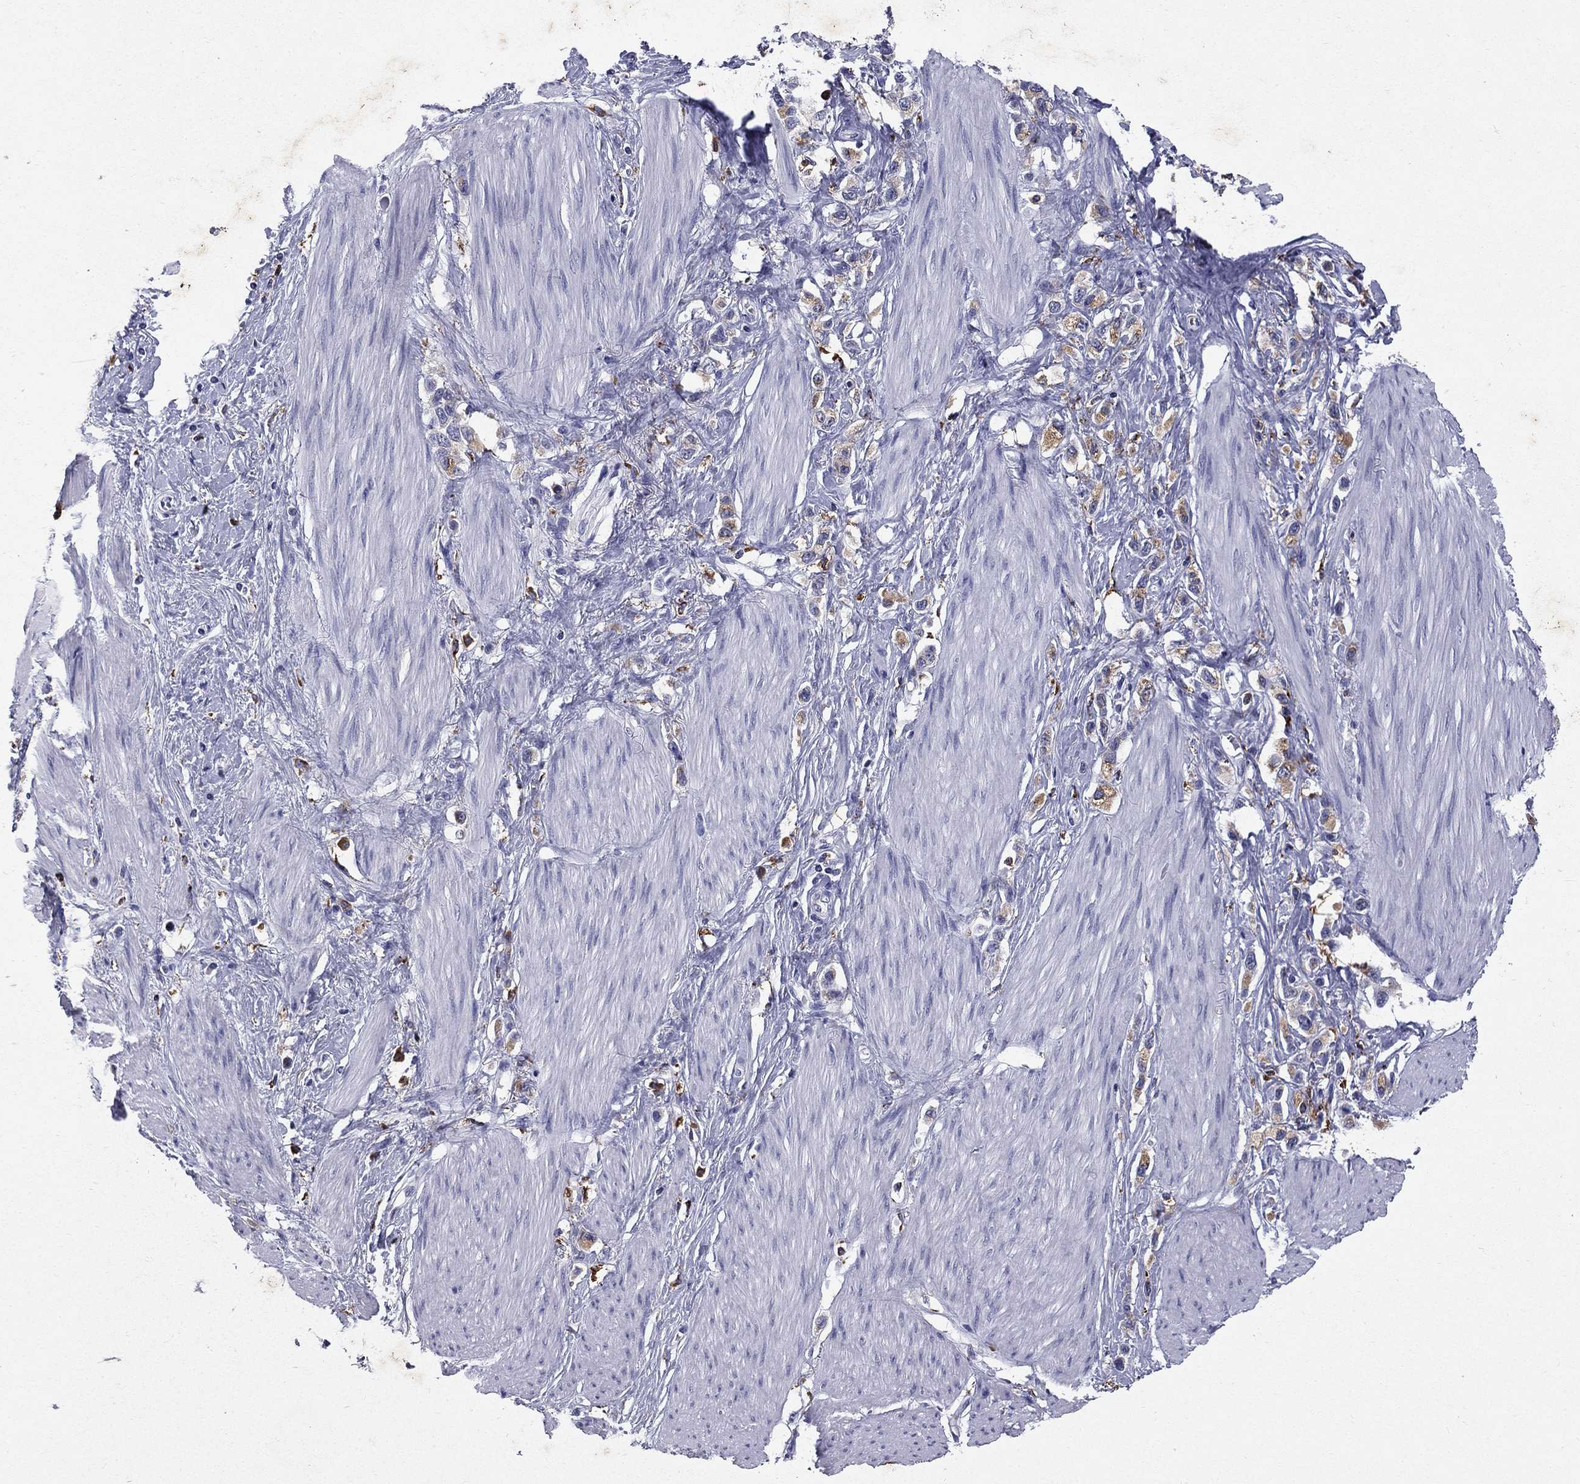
{"staining": {"intensity": "moderate", "quantity": "<25%", "location": "cytoplasmic/membranous"}, "tissue": "stomach cancer", "cell_type": "Tumor cells", "image_type": "cancer", "snomed": [{"axis": "morphology", "description": "Normal tissue, NOS"}, {"axis": "morphology", "description": "Adenocarcinoma, NOS"}, {"axis": "morphology", "description": "Adenocarcinoma, High grade"}, {"axis": "topography", "description": "Stomach, upper"}, {"axis": "topography", "description": "Stomach"}], "caption": "Immunohistochemical staining of stomach cancer (adenocarcinoma) displays moderate cytoplasmic/membranous protein positivity in approximately <25% of tumor cells.", "gene": "MADCAM1", "patient": {"sex": "female", "age": 65}}